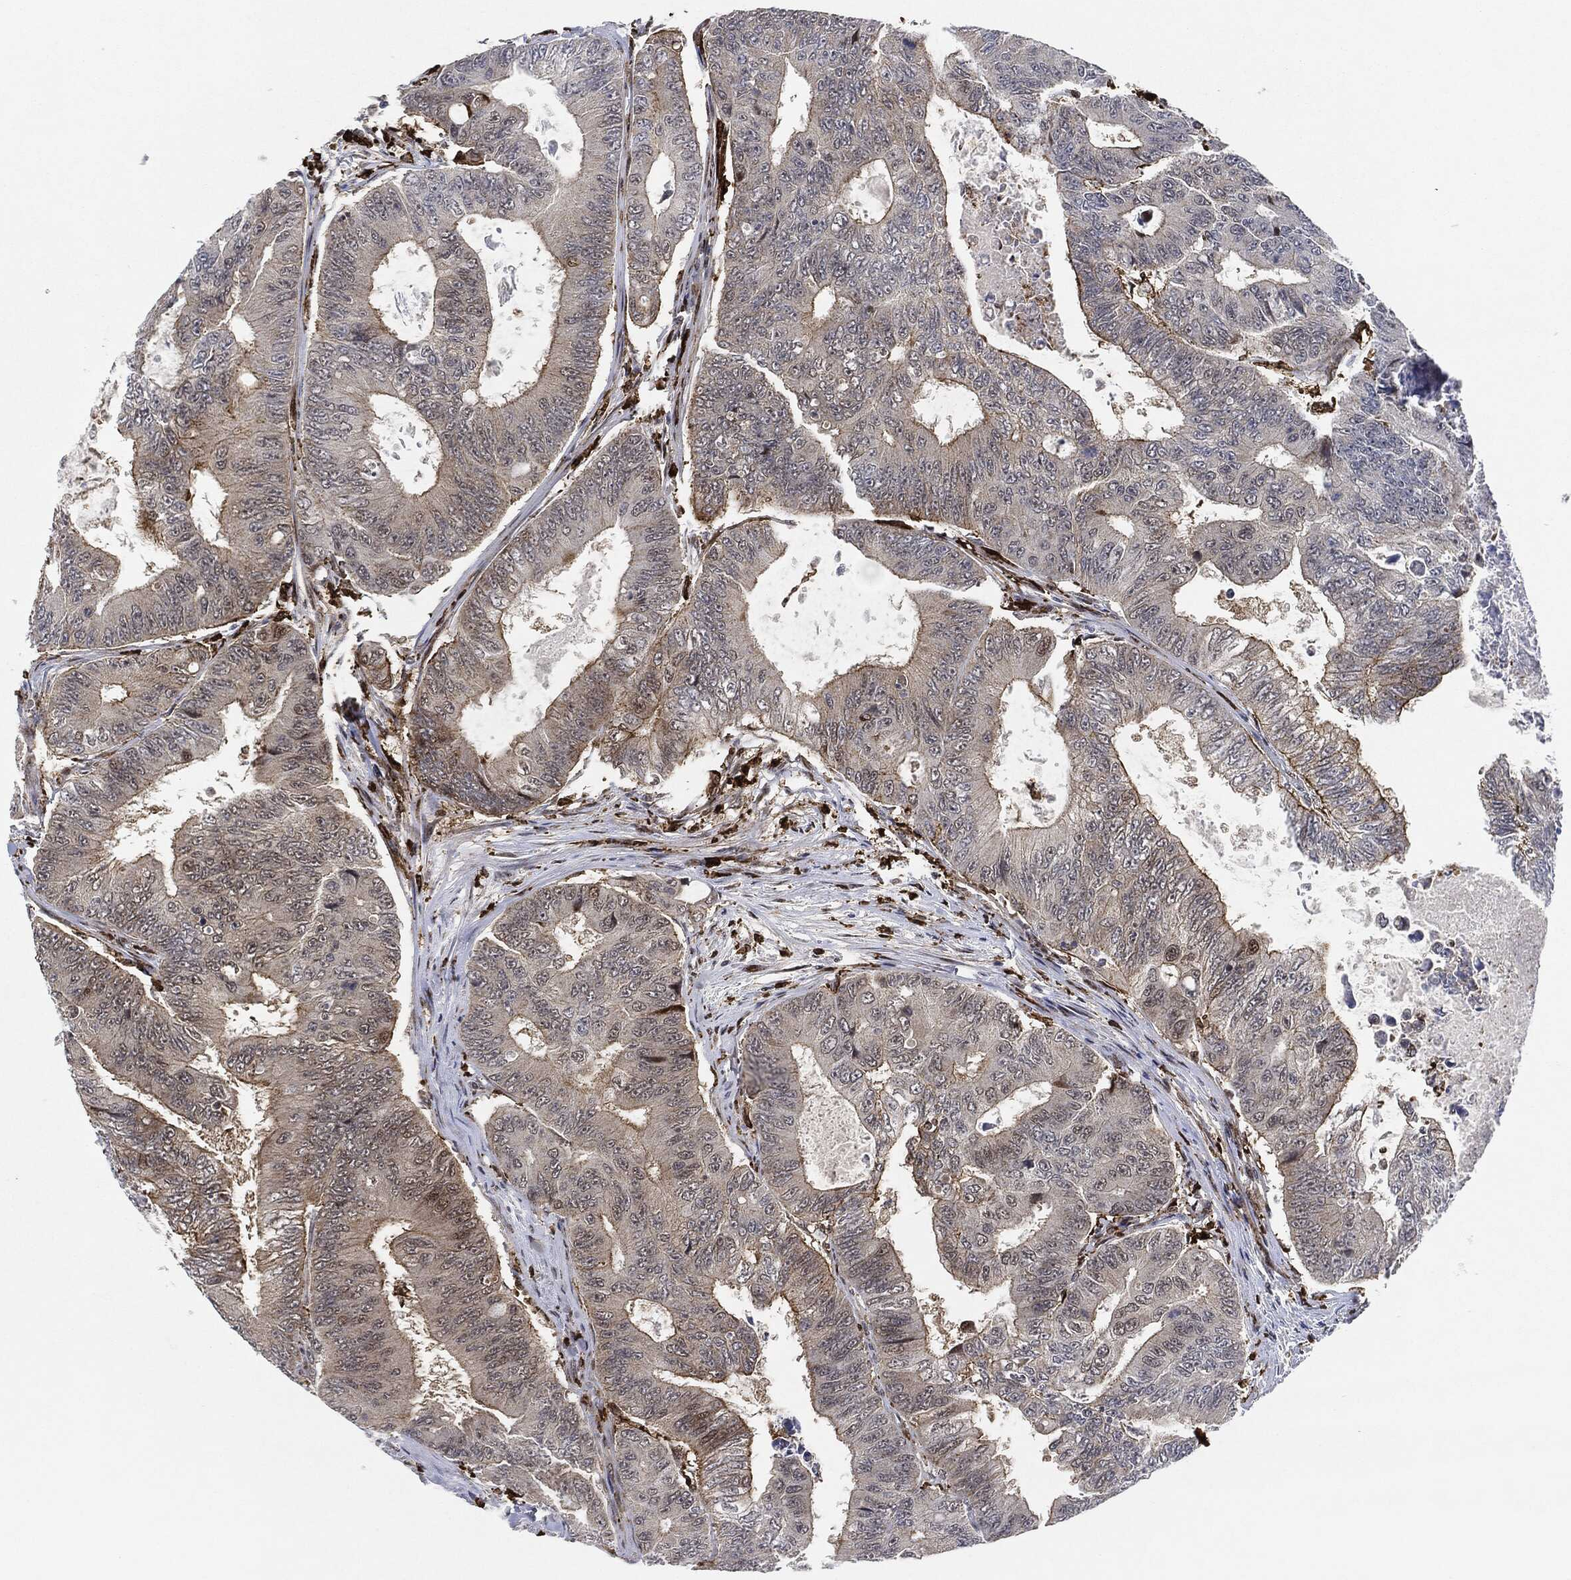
{"staining": {"intensity": "weak", "quantity": "<25%", "location": "nuclear"}, "tissue": "colorectal cancer", "cell_type": "Tumor cells", "image_type": "cancer", "snomed": [{"axis": "morphology", "description": "Adenocarcinoma, NOS"}, {"axis": "topography", "description": "Colon"}], "caption": "Colorectal cancer (adenocarcinoma) stained for a protein using IHC demonstrates no positivity tumor cells.", "gene": "NANOS3", "patient": {"sex": "female", "age": 48}}